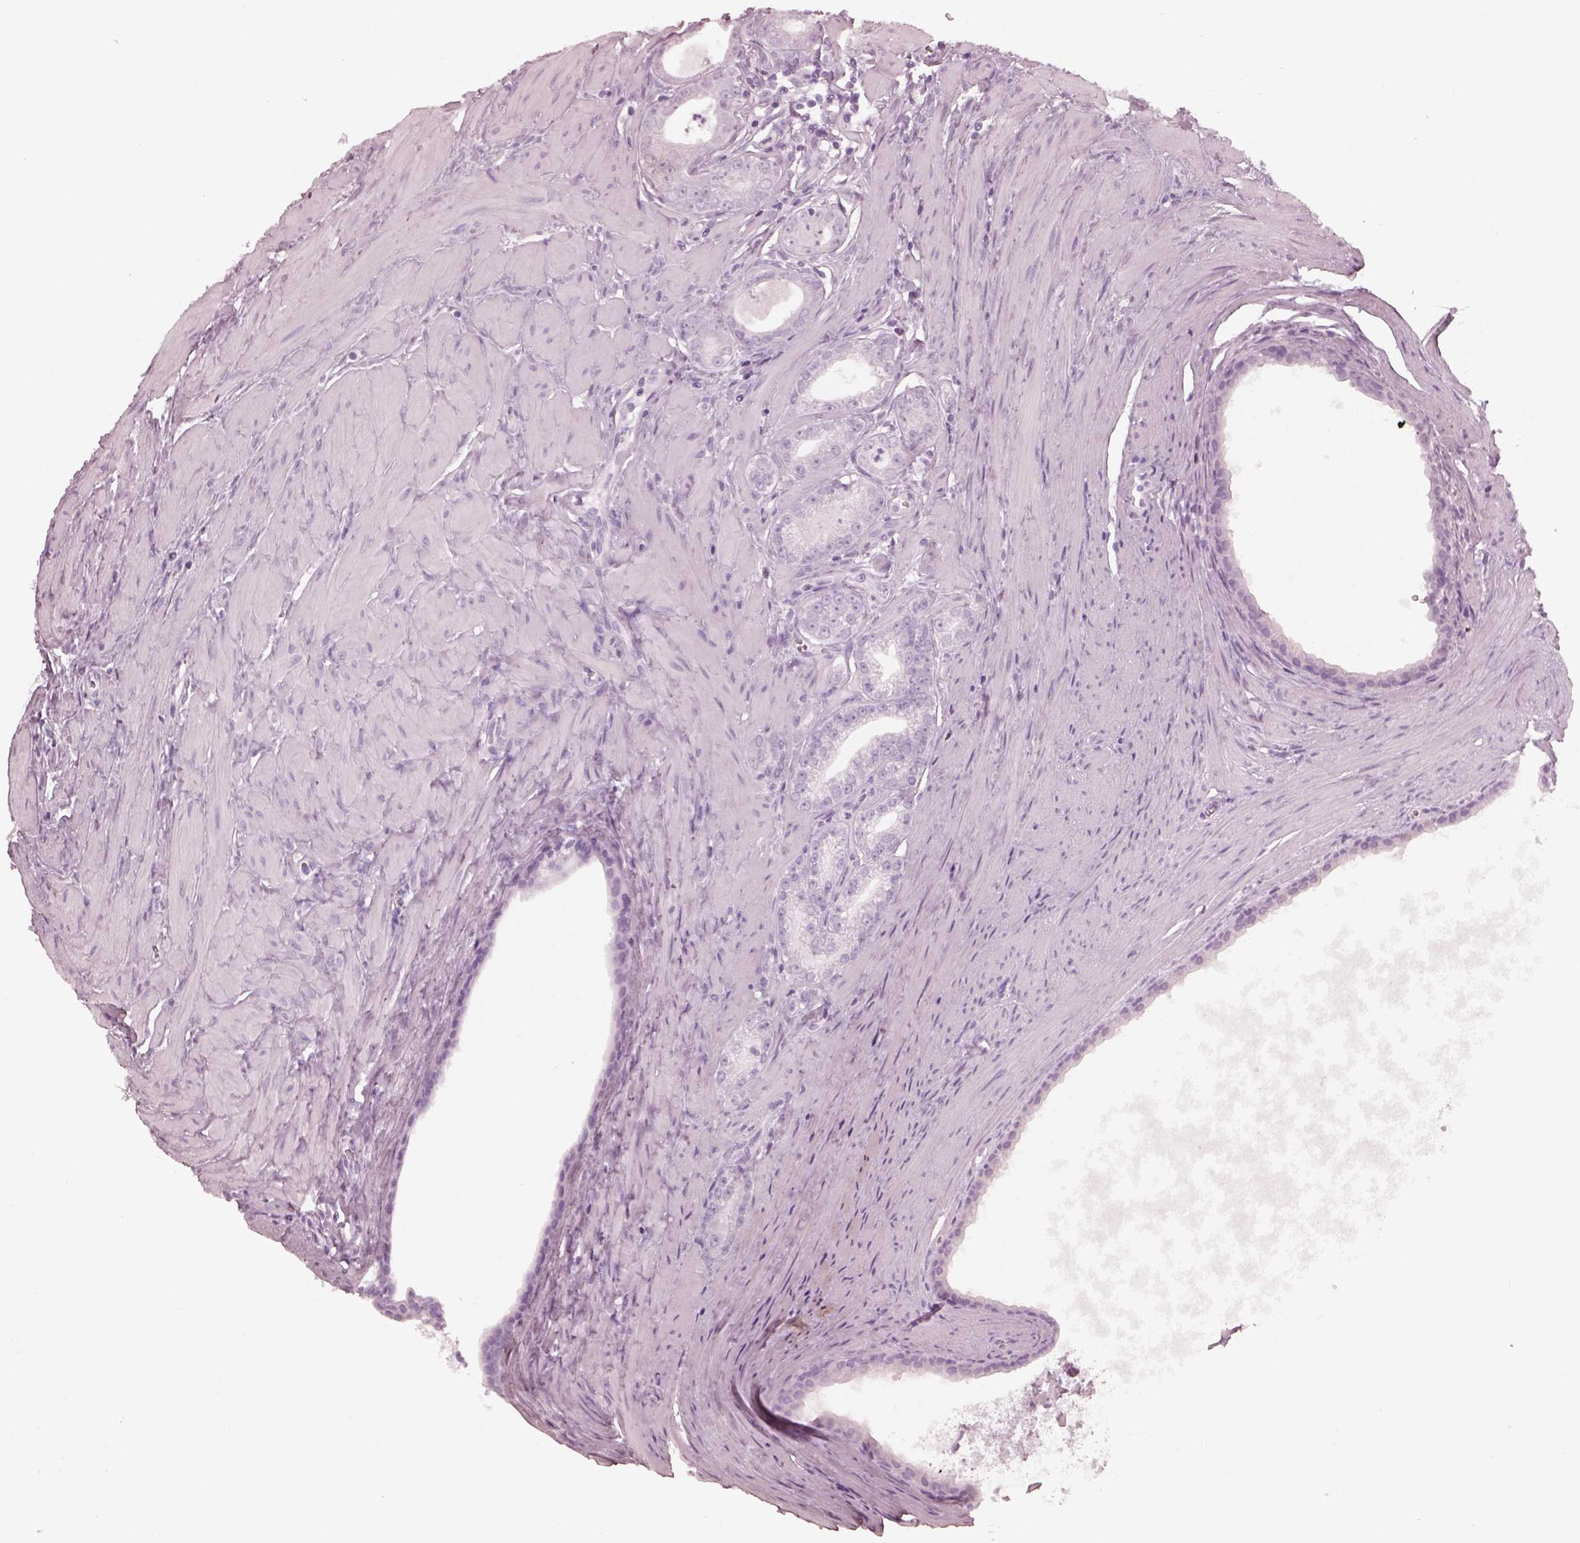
{"staining": {"intensity": "negative", "quantity": "none", "location": "none"}, "tissue": "prostate cancer", "cell_type": "Tumor cells", "image_type": "cancer", "snomed": [{"axis": "morphology", "description": "Adenocarcinoma, NOS"}, {"axis": "topography", "description": "Prostate"}], "caption": "Immunohistochemical staining of human prostate adenocarcinoma displays no significant positivity in tumor cells.", "gene": "FABP9", "patient": {"sex": "male", "age": 71}}